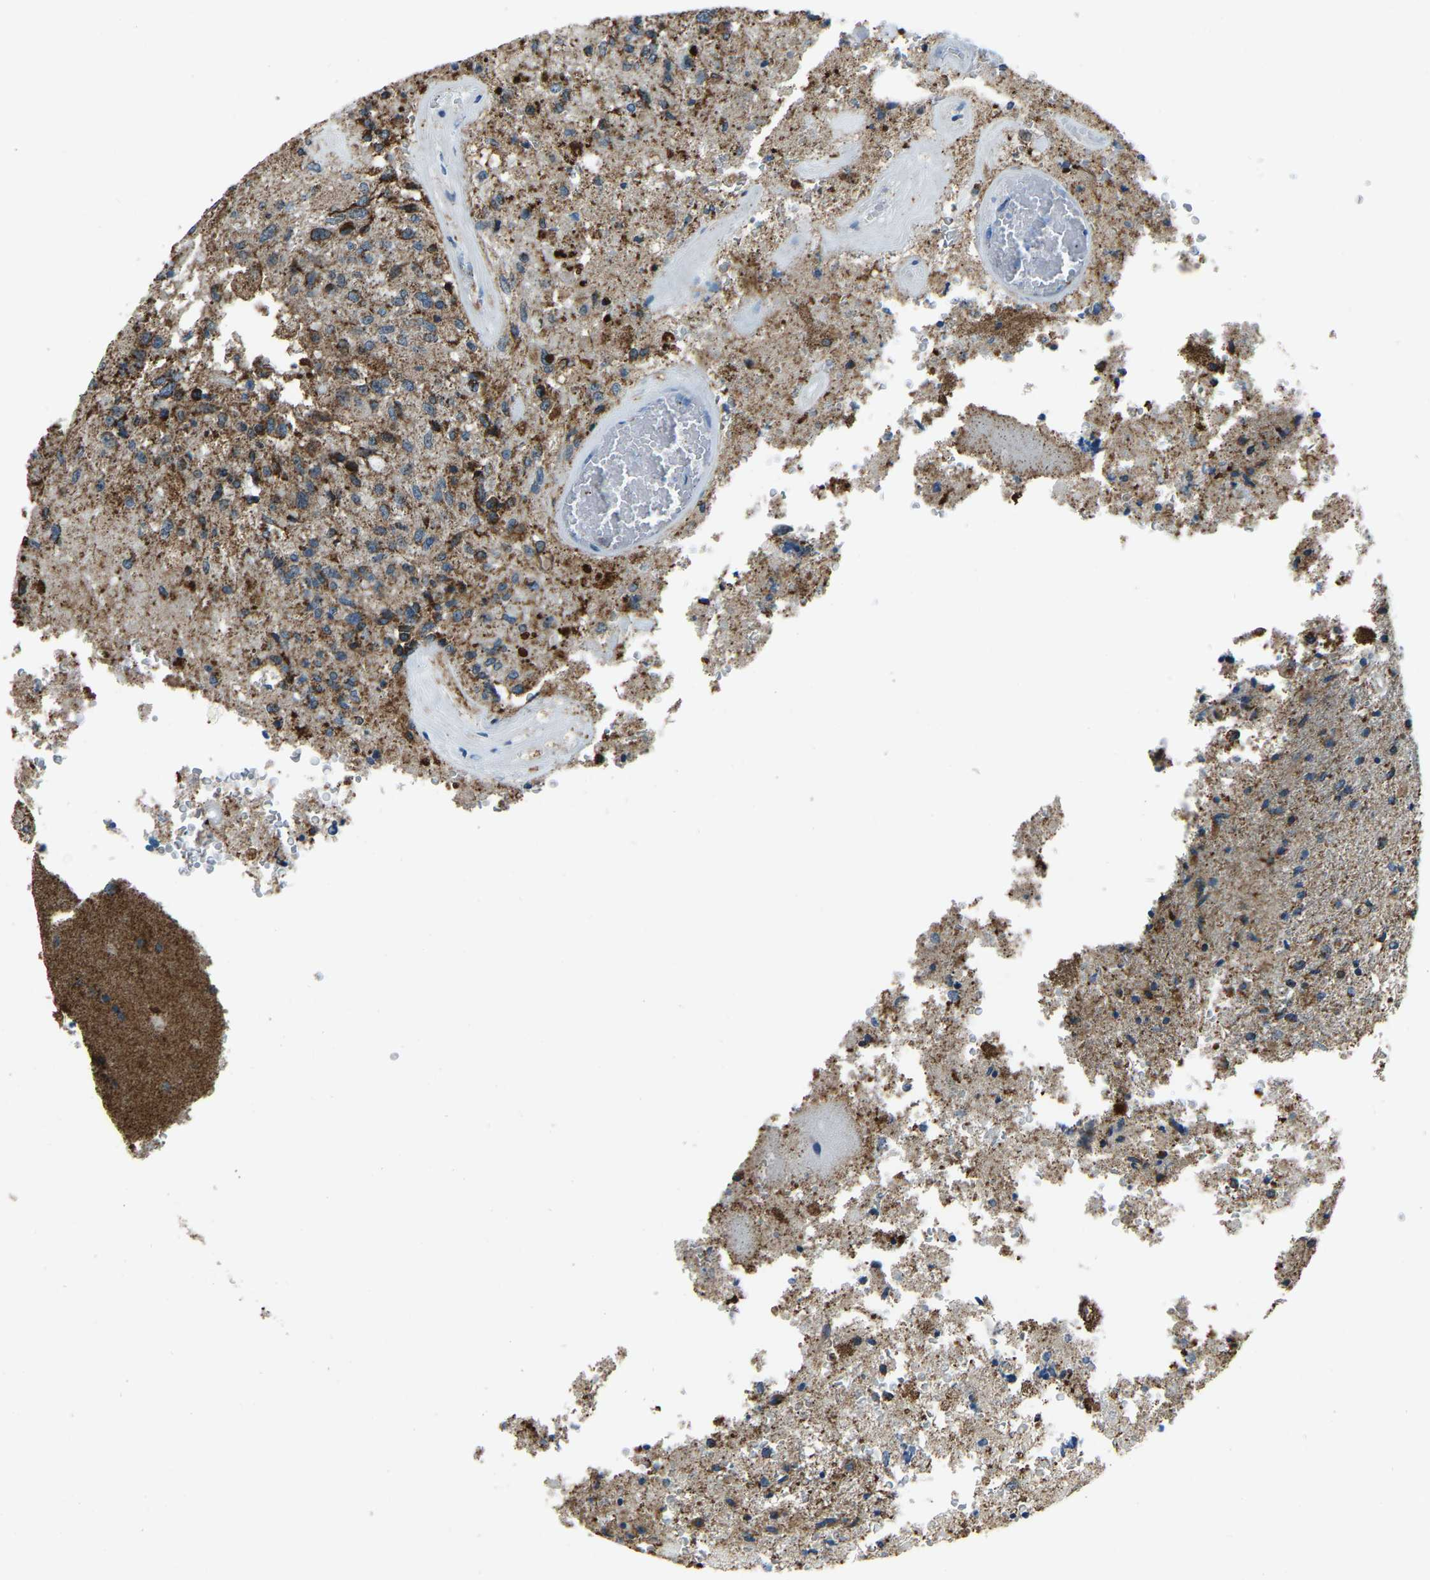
{"staining": {"intensity": "strong", "quantity": "25%-75%", "location": "cytoplasmic/membranous"}, "tissue": "glioma", "cell_type": "Tumor cells", "image_type": "cancer", "snomed": [{"axis": "morphology", "description": "Normal tissue, NOS"}, {"axis": "morphology", "description": "Glioma, malignant, High grade"}, {"axis": "topography", "description": "Cerebral cortex"}], "caption": "Protein expression by immunohistochemistry (IHC) displays strong cytoplasmic/membranous staining in about 25%-75% of tumor cells in malignant glioma (high-grade). The staining is performed using DAB brown chromogen to label protein expression. The nuclei are counter-stained blue using hematoxylin.", "gene": "RBM33", "patient": {"sex": "male", "age": 77}}